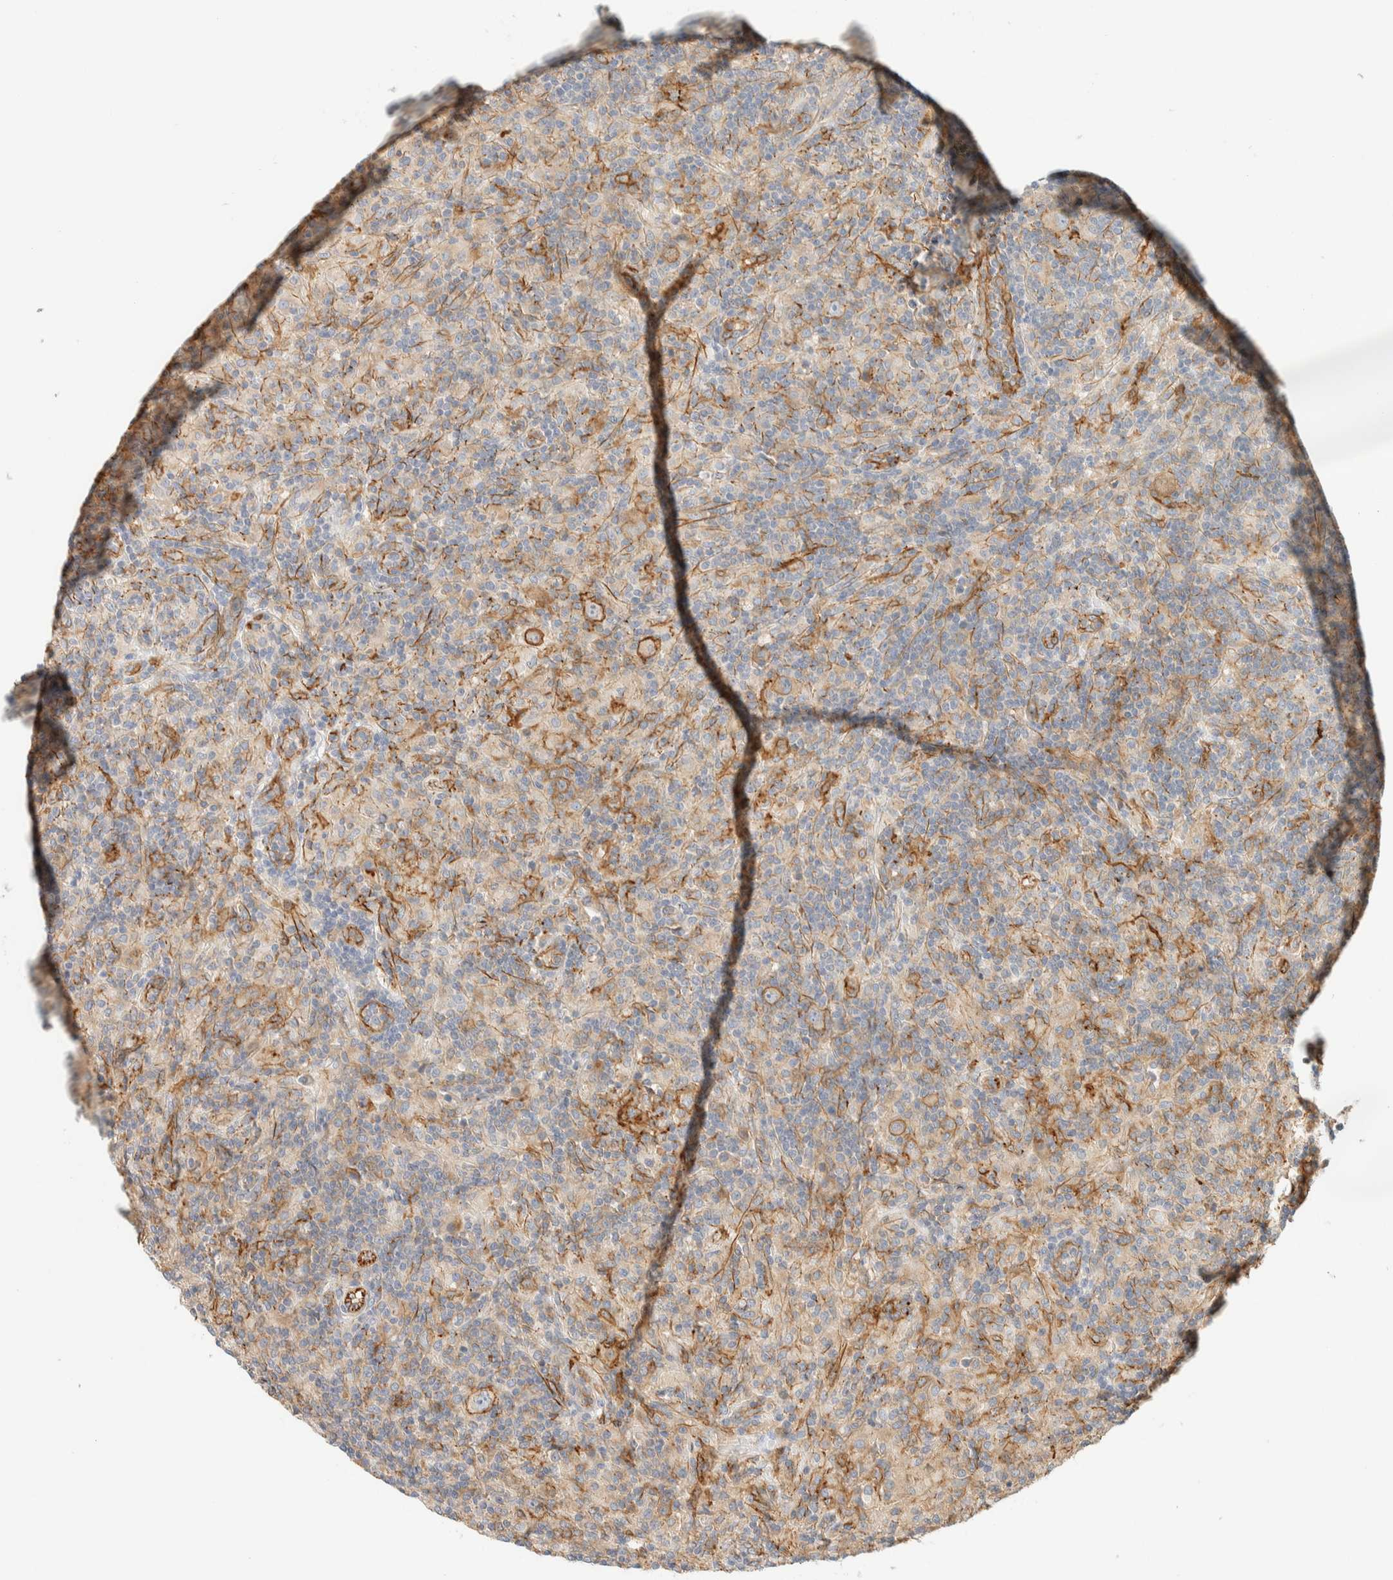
{"staining": {"intensity": "moderate", "quantity": "25%-75%", "location": "cytoplasmic/membranous"}, "tissue": "lymphoma", "cell_type": "Tumor cells", "image_type": "cancer", "snomed": [{"axis": "morphology", "description": "Hodgkin's disease, NOS"}, {"axis": "topography", "description": "Lymph node"}], "caption": "Immunohistochemistry (IHC) image of neoplastic tissue: lymphoma stained using immunohistochemistry reveals medium levels of moderate protein expression localized specifically in the cytoplasmic/membranous of tumor cells, appearing as a cytoplasmic/membranous brown color.", "gene": "LIMA1", "patient": {"sex": "male", "age": 70}}